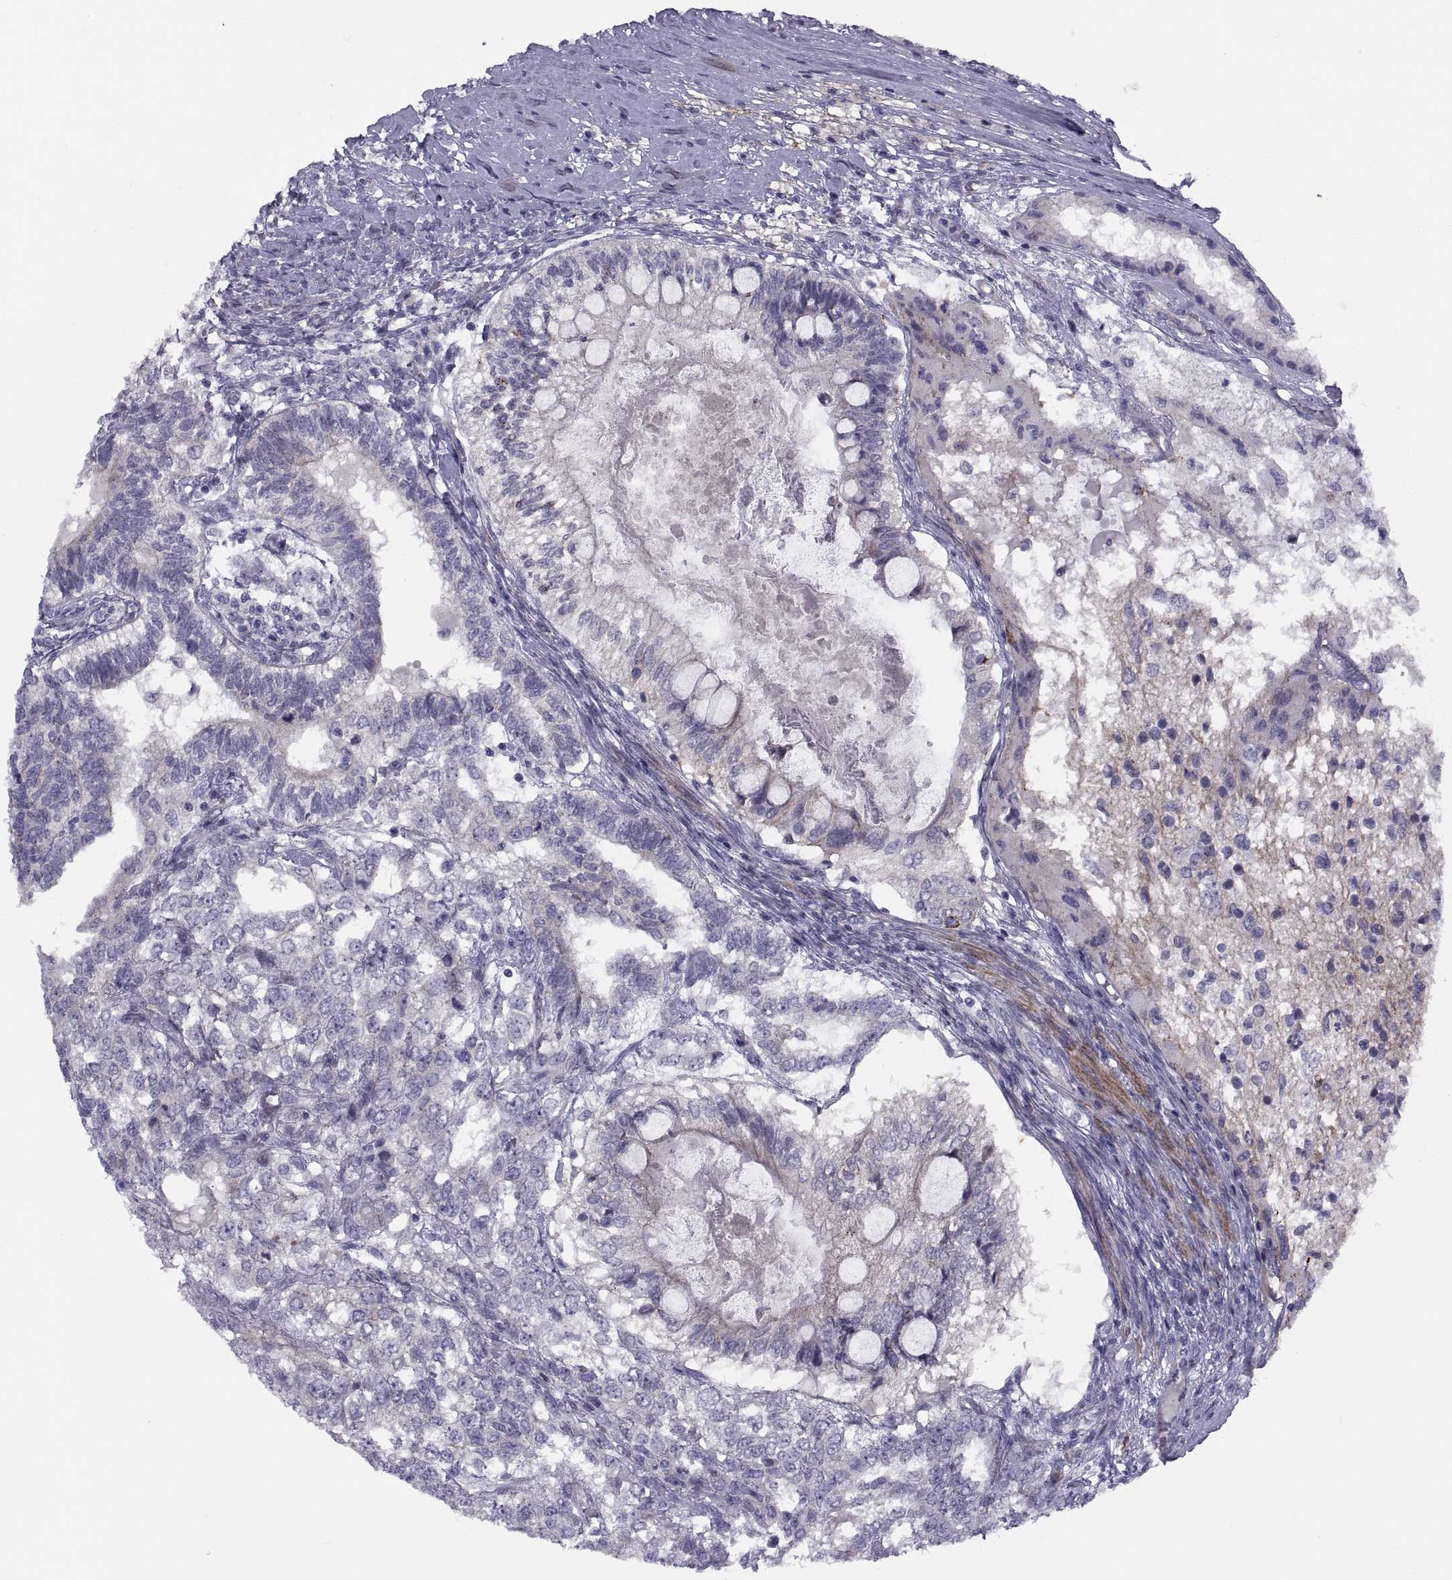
{"staining": {"intensity": "negative", "quantity": "none", "location": "none"}, "tissue": "testis cancer", "cell_type": "Tumor cells", "image_type": "cancer", "snomed": [{"axis": "morphology", "description": "Seminoma, NOS"}, {"axis": "morphology", "description": "Carcinoma, Embryonal, NOS"}, {"axis": "topography", "description": "Testis"}], "caption": "DAB immunohistochemical staining of human seminoma (testis) demonstrates no significant positivity in tumor cells.", "gene": "TMEM158", "patient": {"sex": "male", "age": 41}}